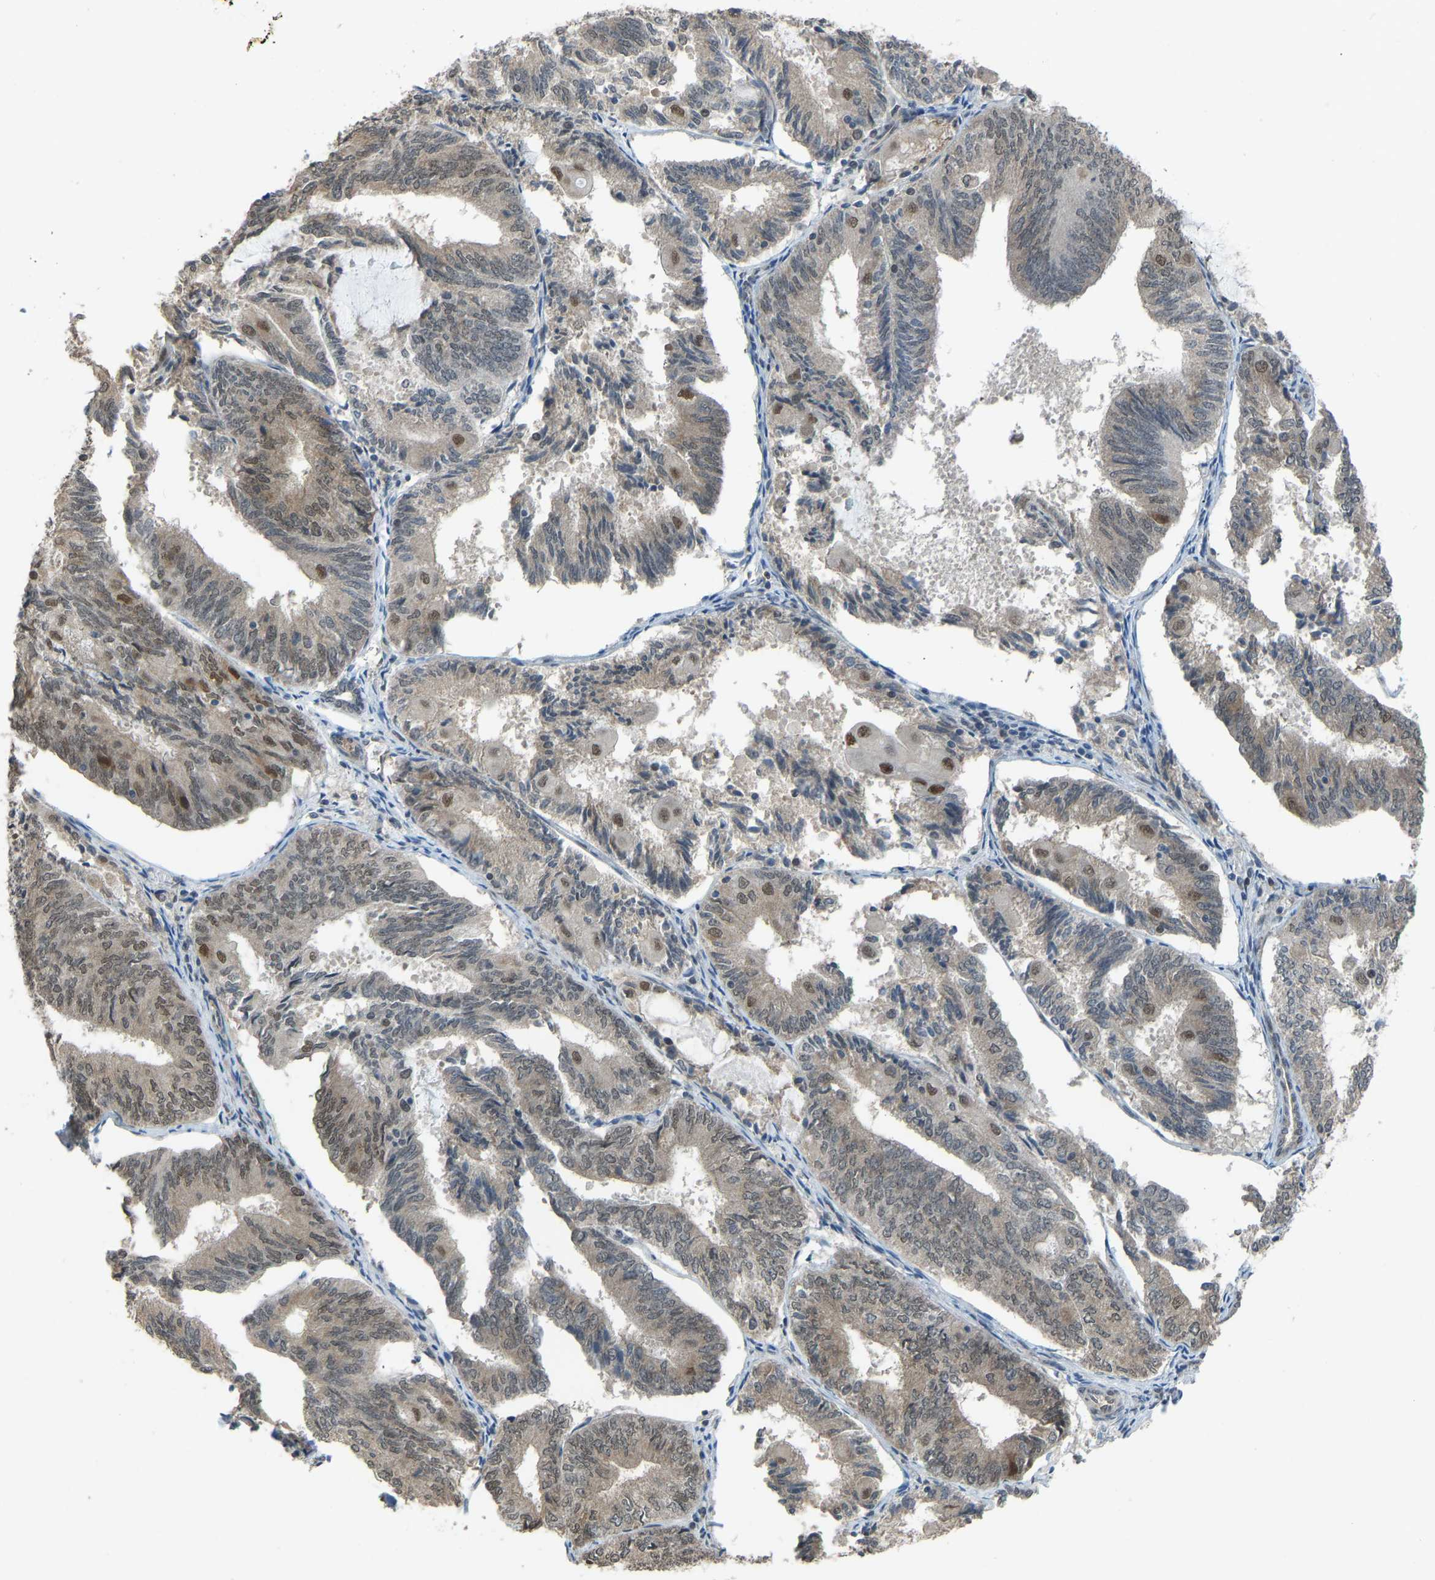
{"staining": {"intensity": "strong", "quantity": "<25%", "location": "cytoplasmic/membranous"}, "tissue": "endometrial cancer", "cell_type": "Tumor cells", "image_type": "cancer", "snomed": [{"axis": "morphology", "description": "Adenocarcinoma, NOS"}, {"axis": "topography", "description": "Endometrium"}], "caption": "Endometrial cancer stained with immunohistochemistry displays strong cytoplasmic/membranous positivity in approximately <25% of tumor cells. The staining was performed using DAB to visualize the protein expression in brown, while the nuclei were stained in blue with hematoxylin (Magnification: 20x).", "gene": "KPNA6", "patient": {"sex": "female", "age": 81}}